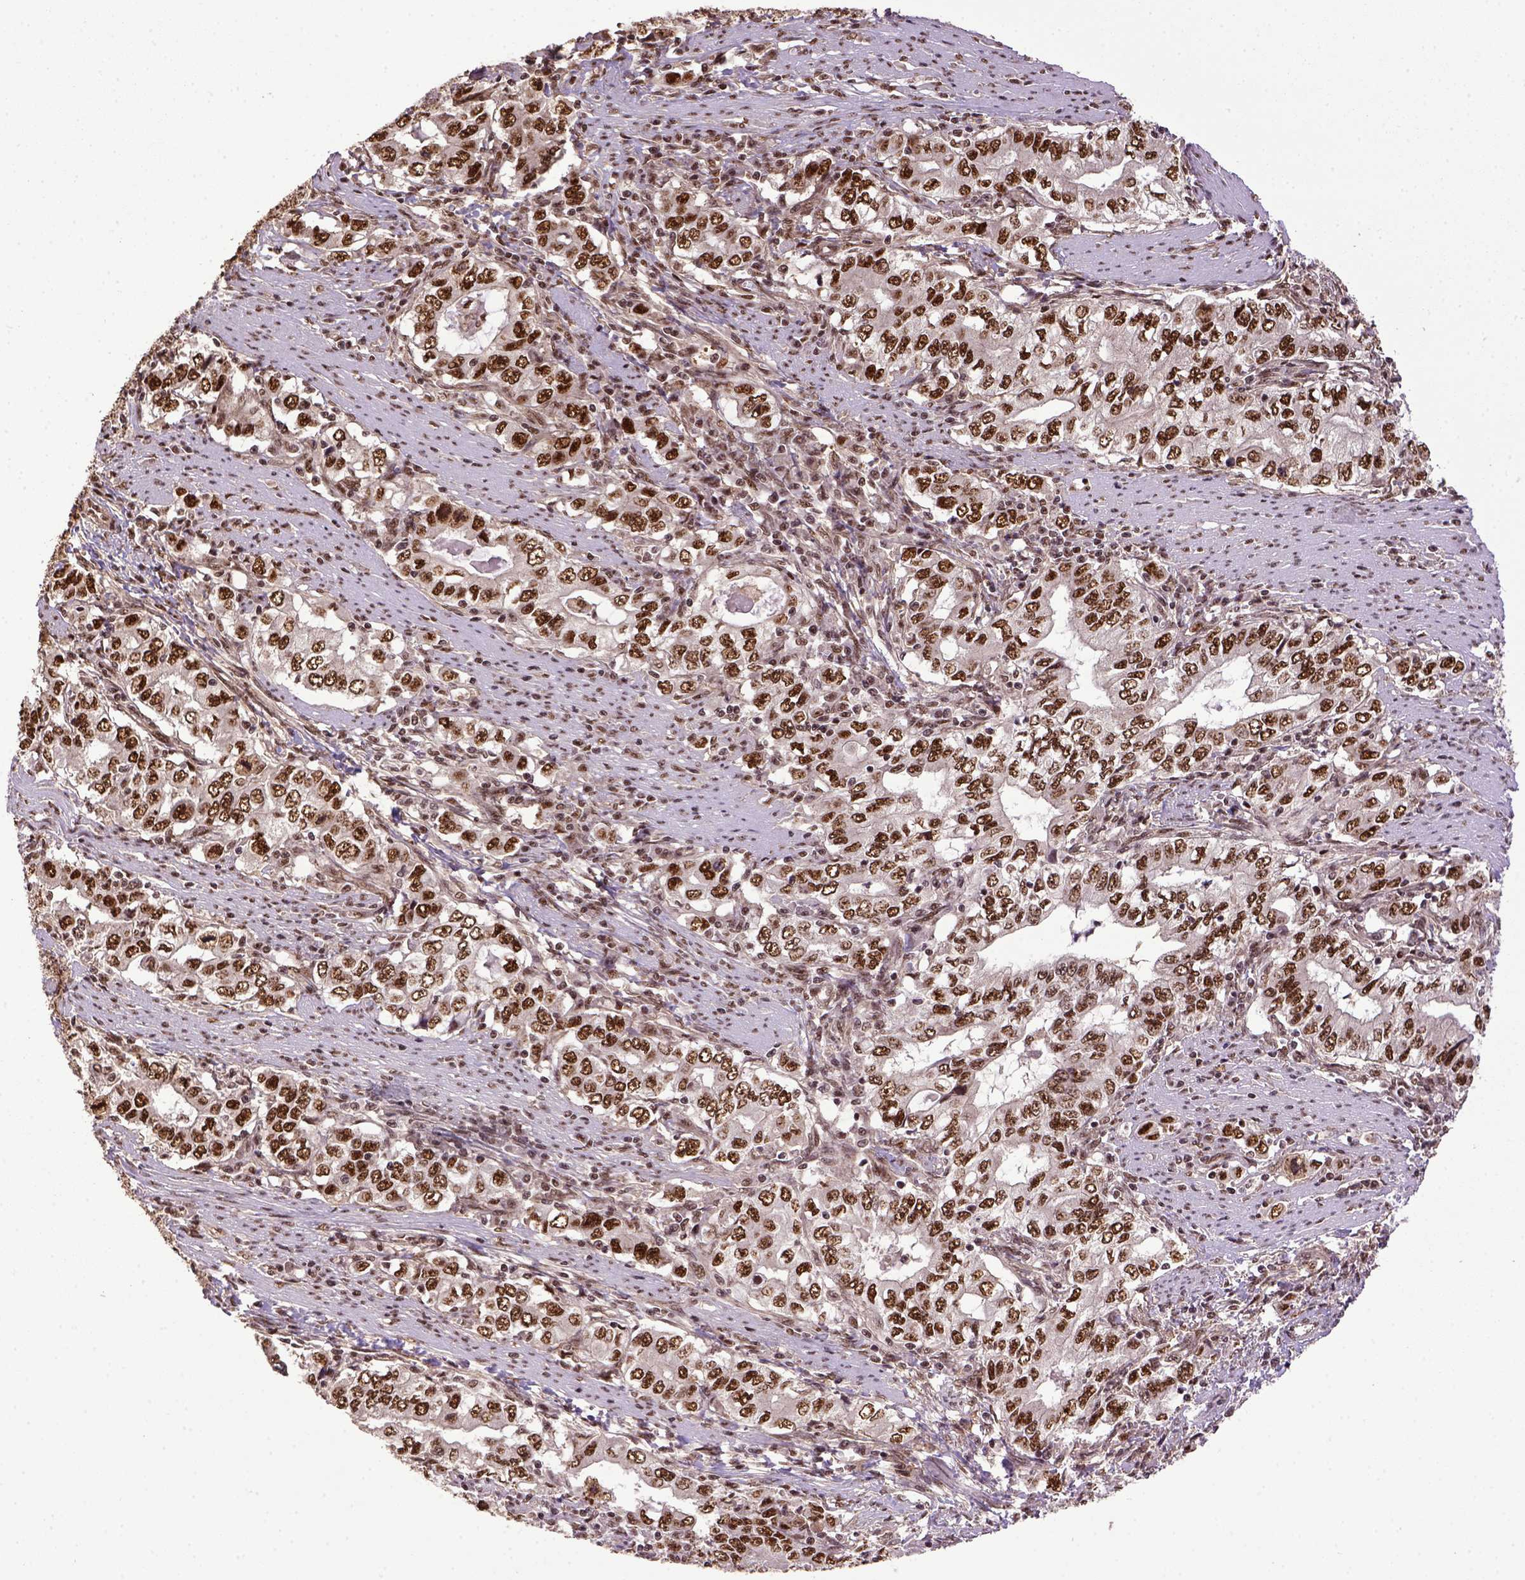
{"staining": {"intensity": "strong", "quantity": ">75%", "location": "nuclear"}, "tissue": "stomach cancer", "cell_type": "Tumor cells", "image_type": "cancer", "snomed": [{"axis": "morphology", "description": "Adenocarcinoma, NOS"}, {"axis": "topography", "description": "Stomach, lower"}], "caption": "A micrograph of stomach adenocarcinoma stained for a protein shows strong nuclear brown staining in tumor cells. Using DAB (brown) and hematoxylin (blue) stains, captured at high magnification using brightfield microscopy.", "gene": "PPIG", "patient": {"sex": "female", "age": 72}}